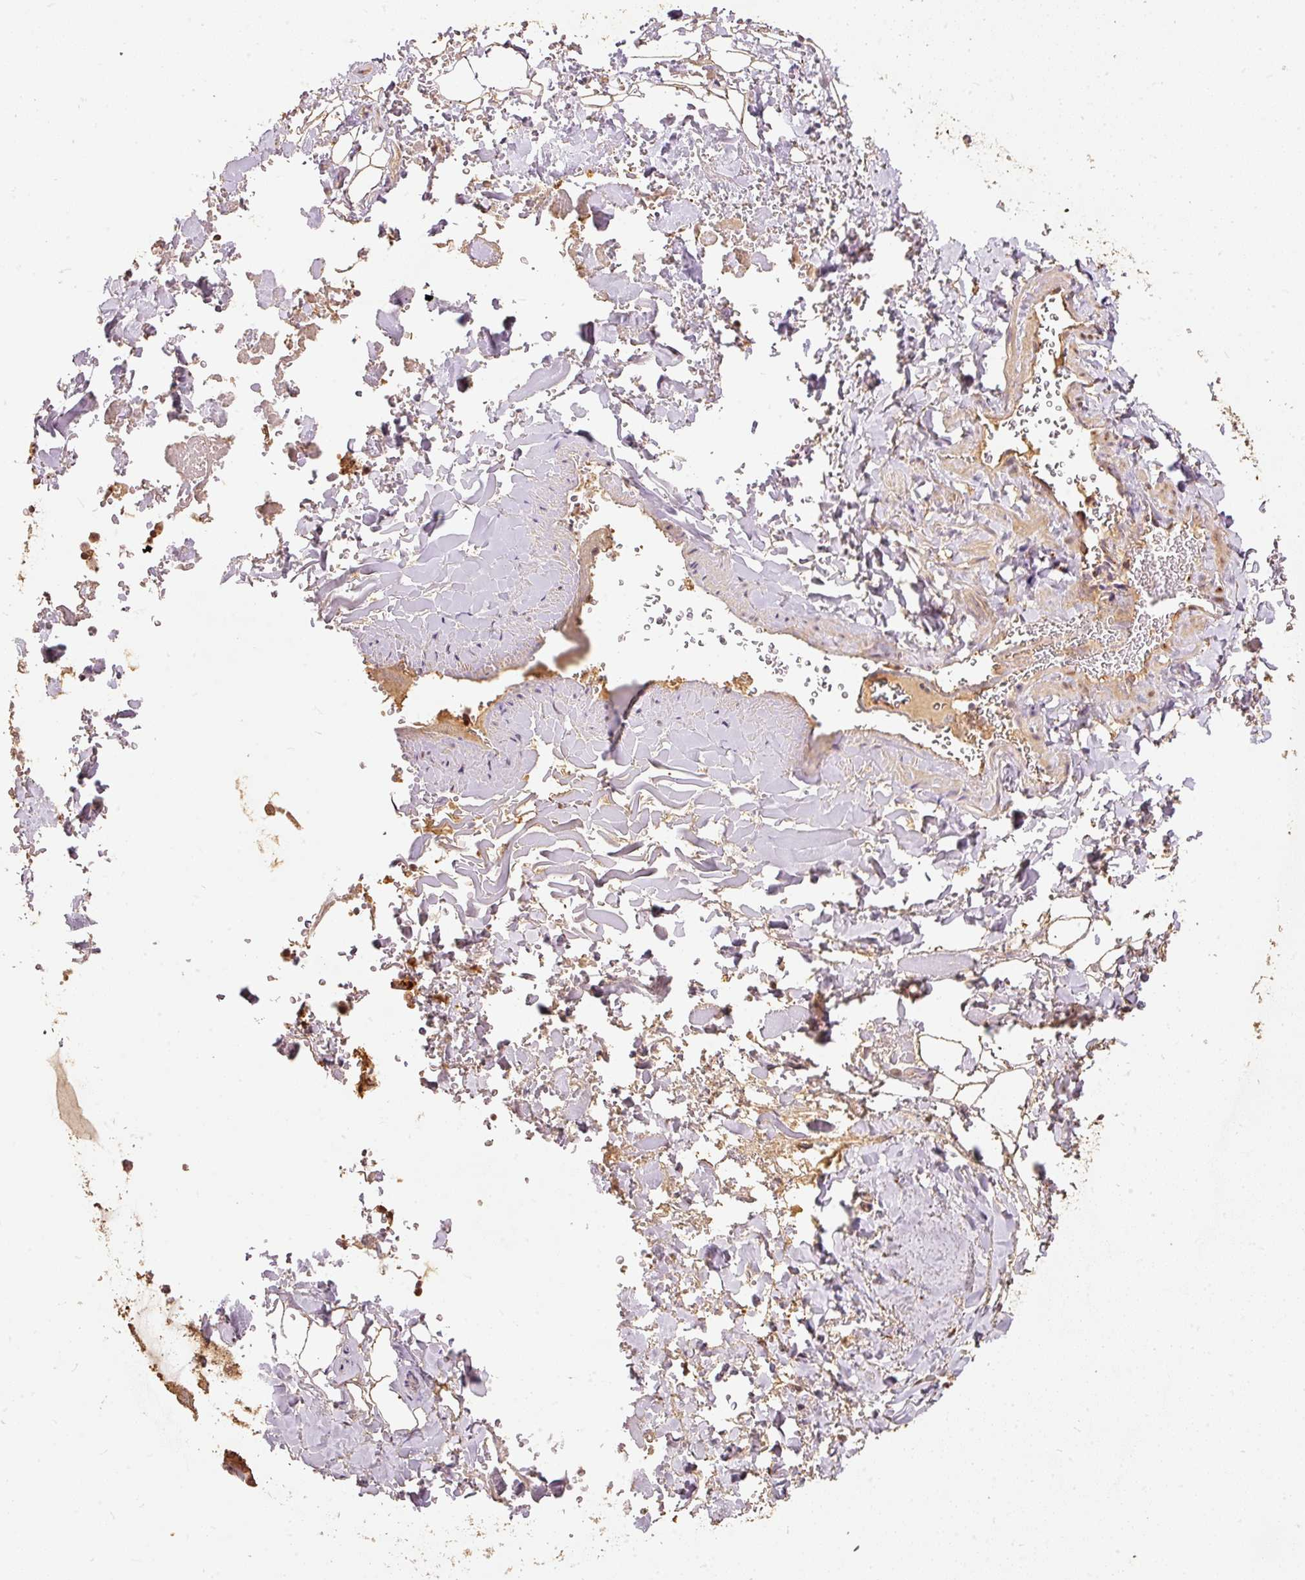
{"staining": {"intensity": "moderate", "quantity": ">75%", "location": "cytoplasmic/membranous"}, "tissue": "thyroid gland", "cell_type": "Glandular cells", "image_type": "normal", "snomed": [{"axis": "morphology", "description": "Normal tissue, NOS"}, {"axis": "topography", "description": "Thyroid gland"}], "caption": "Immunohistochemistry histopathology image of normal thyroid gland: thyroid gland stained using IHC reveals medium levels of moderate protein expression localized specifically in the cytoplasmic/membranous of glandular cells, appearing as a cytoplasmic/membranous brown color.", "gene": "FUT8", "patient": {"sex": "female", "age": 22}}